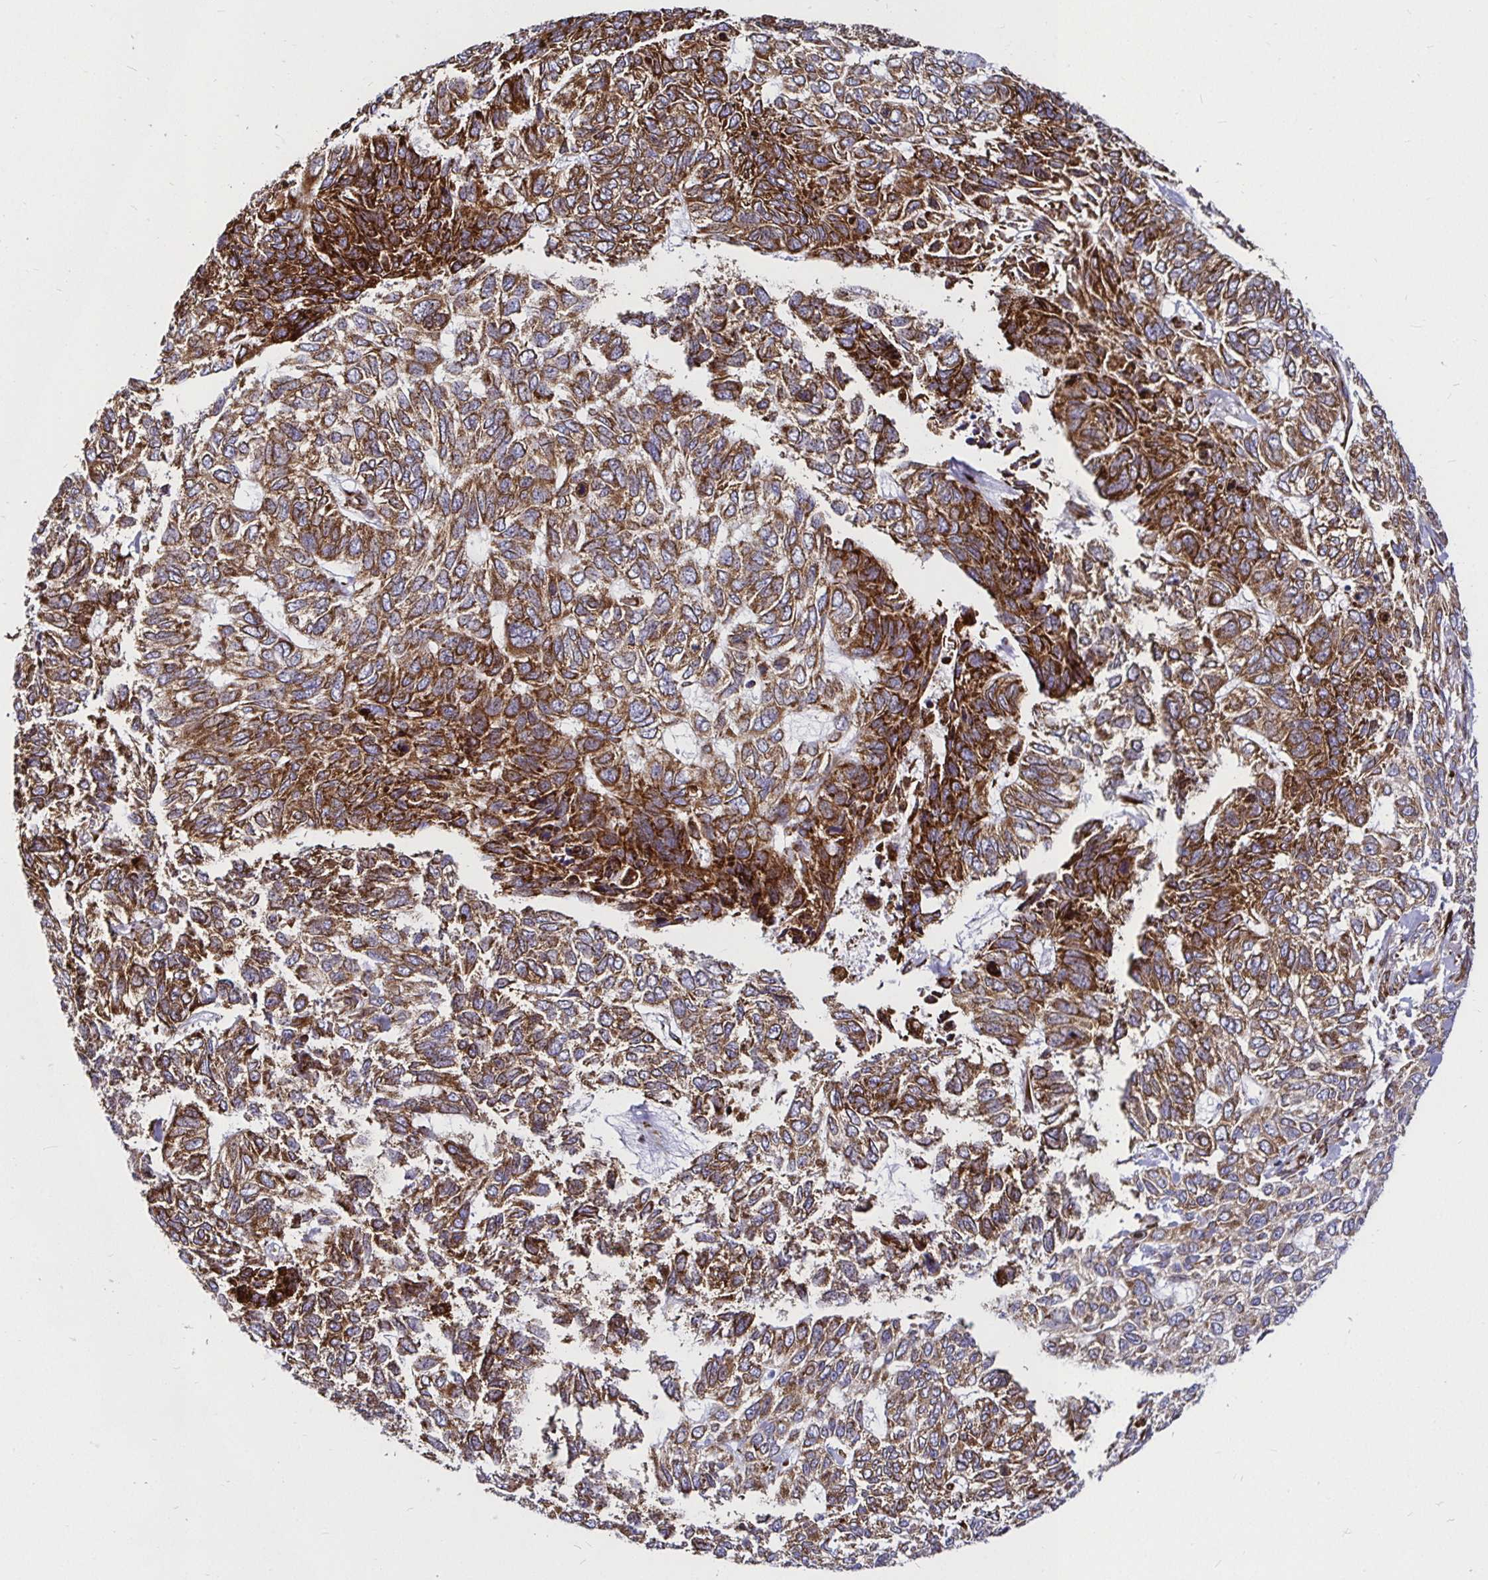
{"staining": {"intensity": "moderate", "quantity": ">75%", "location": "cytoplasmic/membranous"}, "tissue": "skin cancer", "cell_type": "Tumor cells", "image_type": "cancer", "snomed": [{"axis": "morphology", "description": "Basal cell carcinoma"}, {"axis": "topography", "description": "Skin"}], "caption": "Immunohistochemical staining of human basal cell carcinoma (skin) exhibits medium levels of moderate cytoplasmic/membranous protein staining in about >75% of tumor cells.", "gene": "SMYD3", "patient": {"sex": "female", "age": 65}}